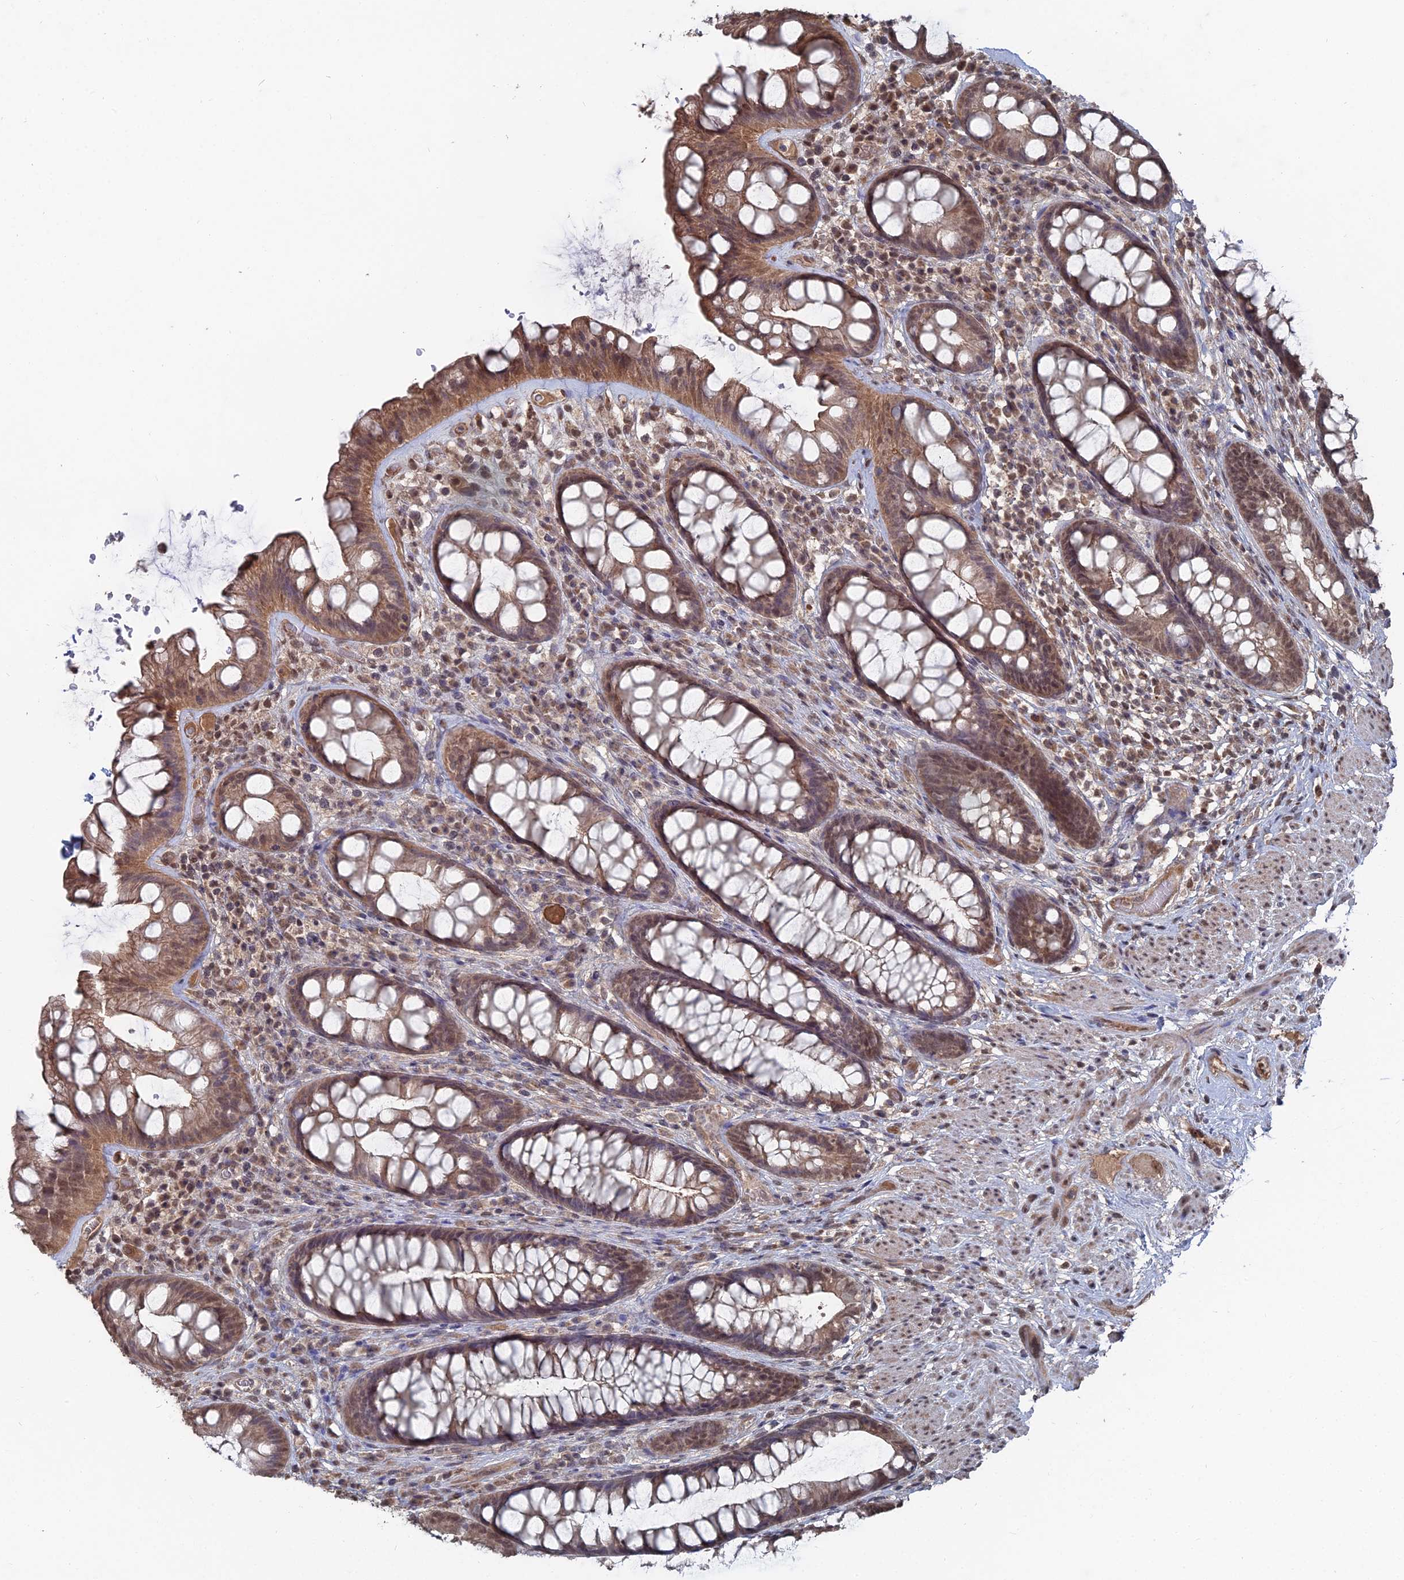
{"staining": {"intensity": "moderate", "quantity": ">75%", "location": "cytoplasmic/membranous,nuclear"}, "tissue": "rectum", "cell_type": "Glandular cells", "image_type": "normal", "snomed": [{"axis": "morphology", "description": "Normal tissue, NOS"}, {"axis": "topography", "description": "Rectum"}], "caption": "Normal rectum reveals moderate cytoplasmic/membranous,nuclear staining in approximately >75% of glandular cells.", "gene": "CCNP", "patient": {"sex": "male", "age": 74}}